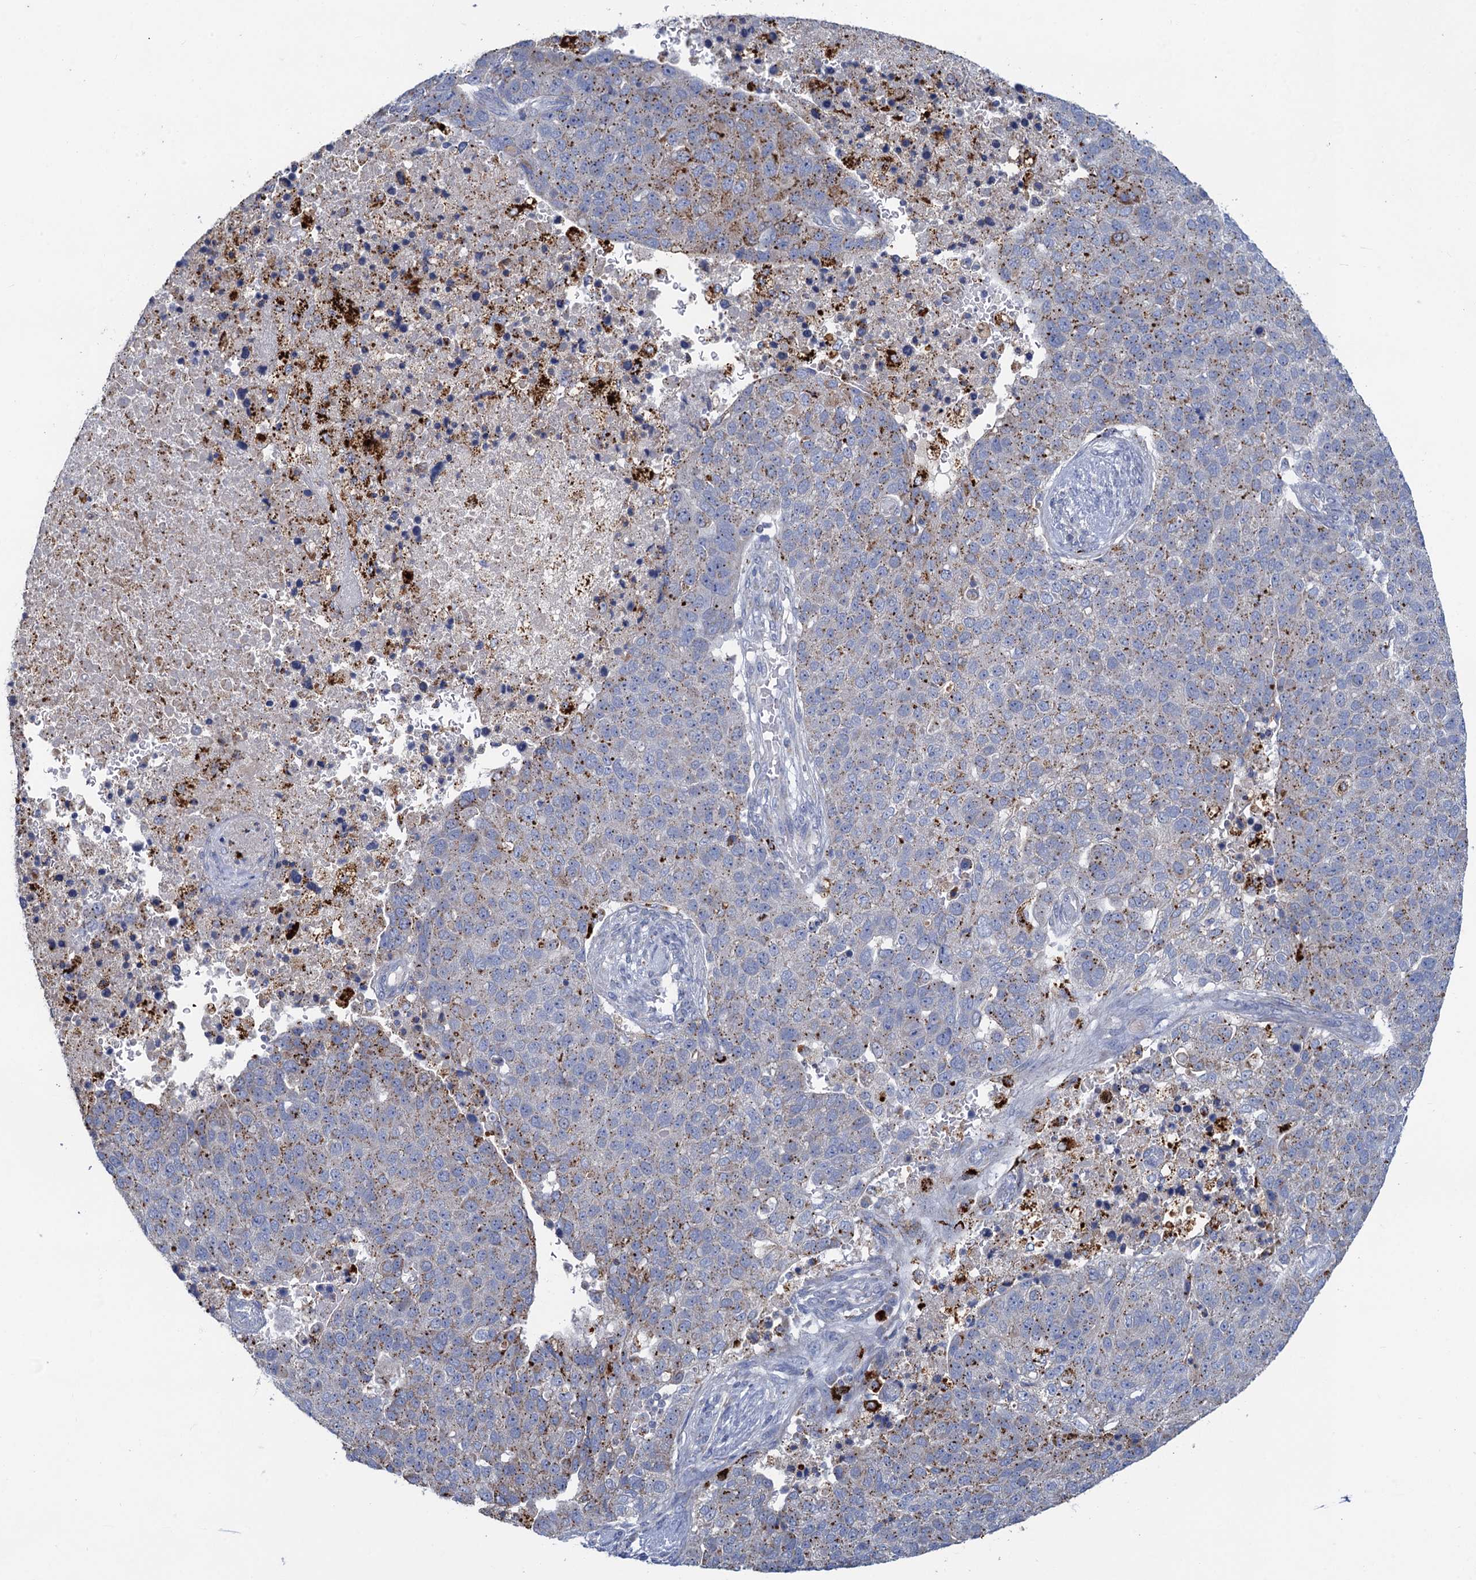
{"staining": {"intensity": "moderate", "quantity": "25%-75%", "location": "cytoplasmic/membranous"}, "tissue": "pancreatic cancer", "cell_type": "Tumor cells", "image_type": "cancer", "snomed": [{"axis": "morphology", "description": "Adenocarcinoma, NOS"}, {"axis": "topography", "description": "Pancreas"}], "caption": "Tumor cells exhibit medium levels of moderate cytoplasmic/membranous expression in about 25%-75% of cells in human pancreatic adenocarcinoma.", "gene": "ANKS3", "patient": {"sex": "female", "age": 61}}